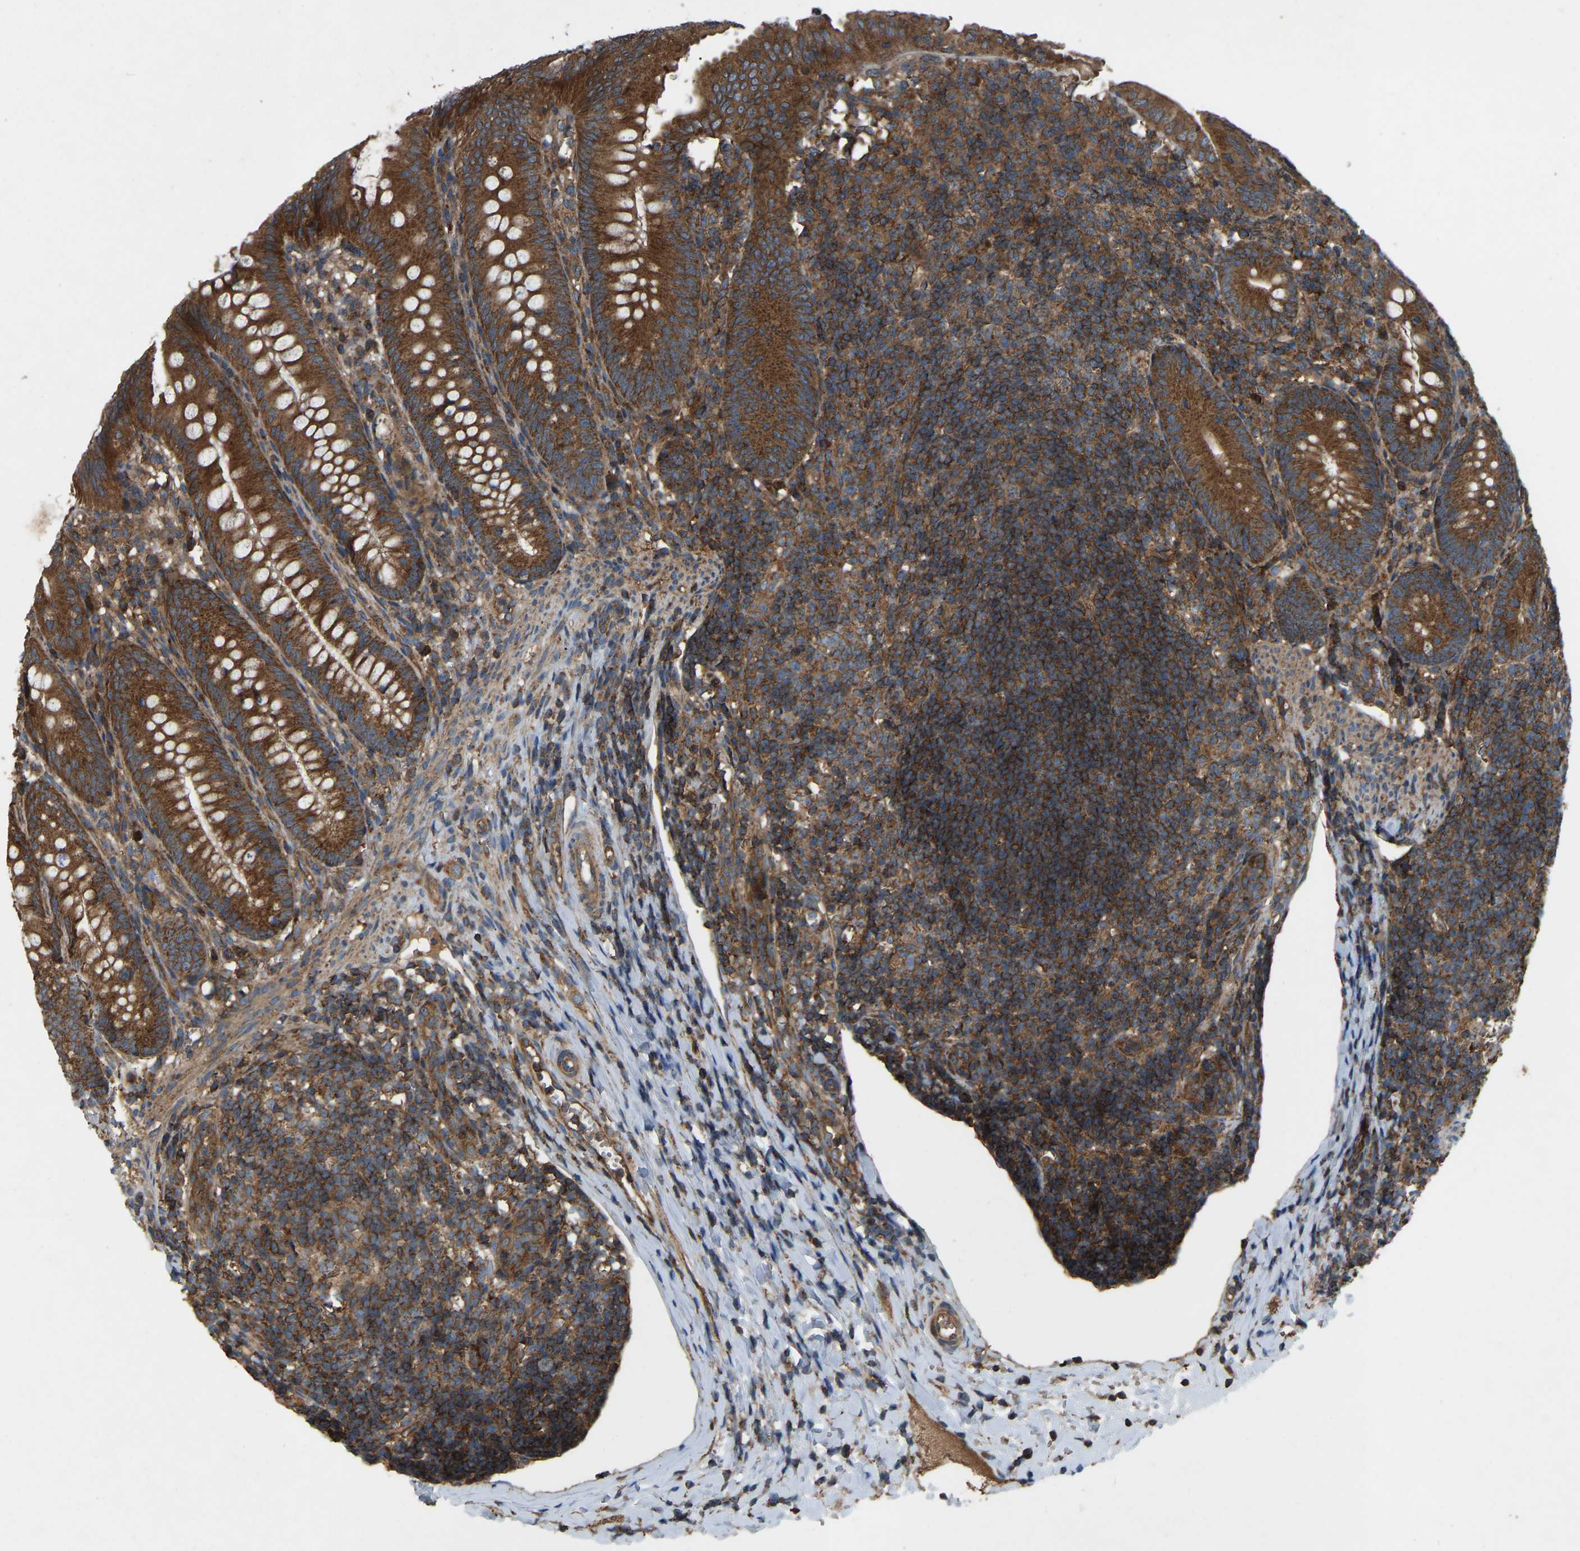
{"staining": {"intensity": "strong", "quantity": ">75%", "location": "cytoplasmic/membranous"}, "tissue": "appendix", "cell_type": "Glandular cells", "image_type": "normal", "snomed": [{"axis": "morphology", "description": "Normal tissue, NOS"}, {"axis": "topography", "description": "Appendix"}], "caption": "Immunohistochemical staining of benign appendix exhibits >75% levels of strong cytoplasmic/membranous protein staining in about >75% of glandular cells. (DAB (3,3'-diaminobenzidine) IHC, brown staining for protein, blue staining for nuclei).", "gene": "SAMD9L", "patient": {"sex": "male", "age": 1}}